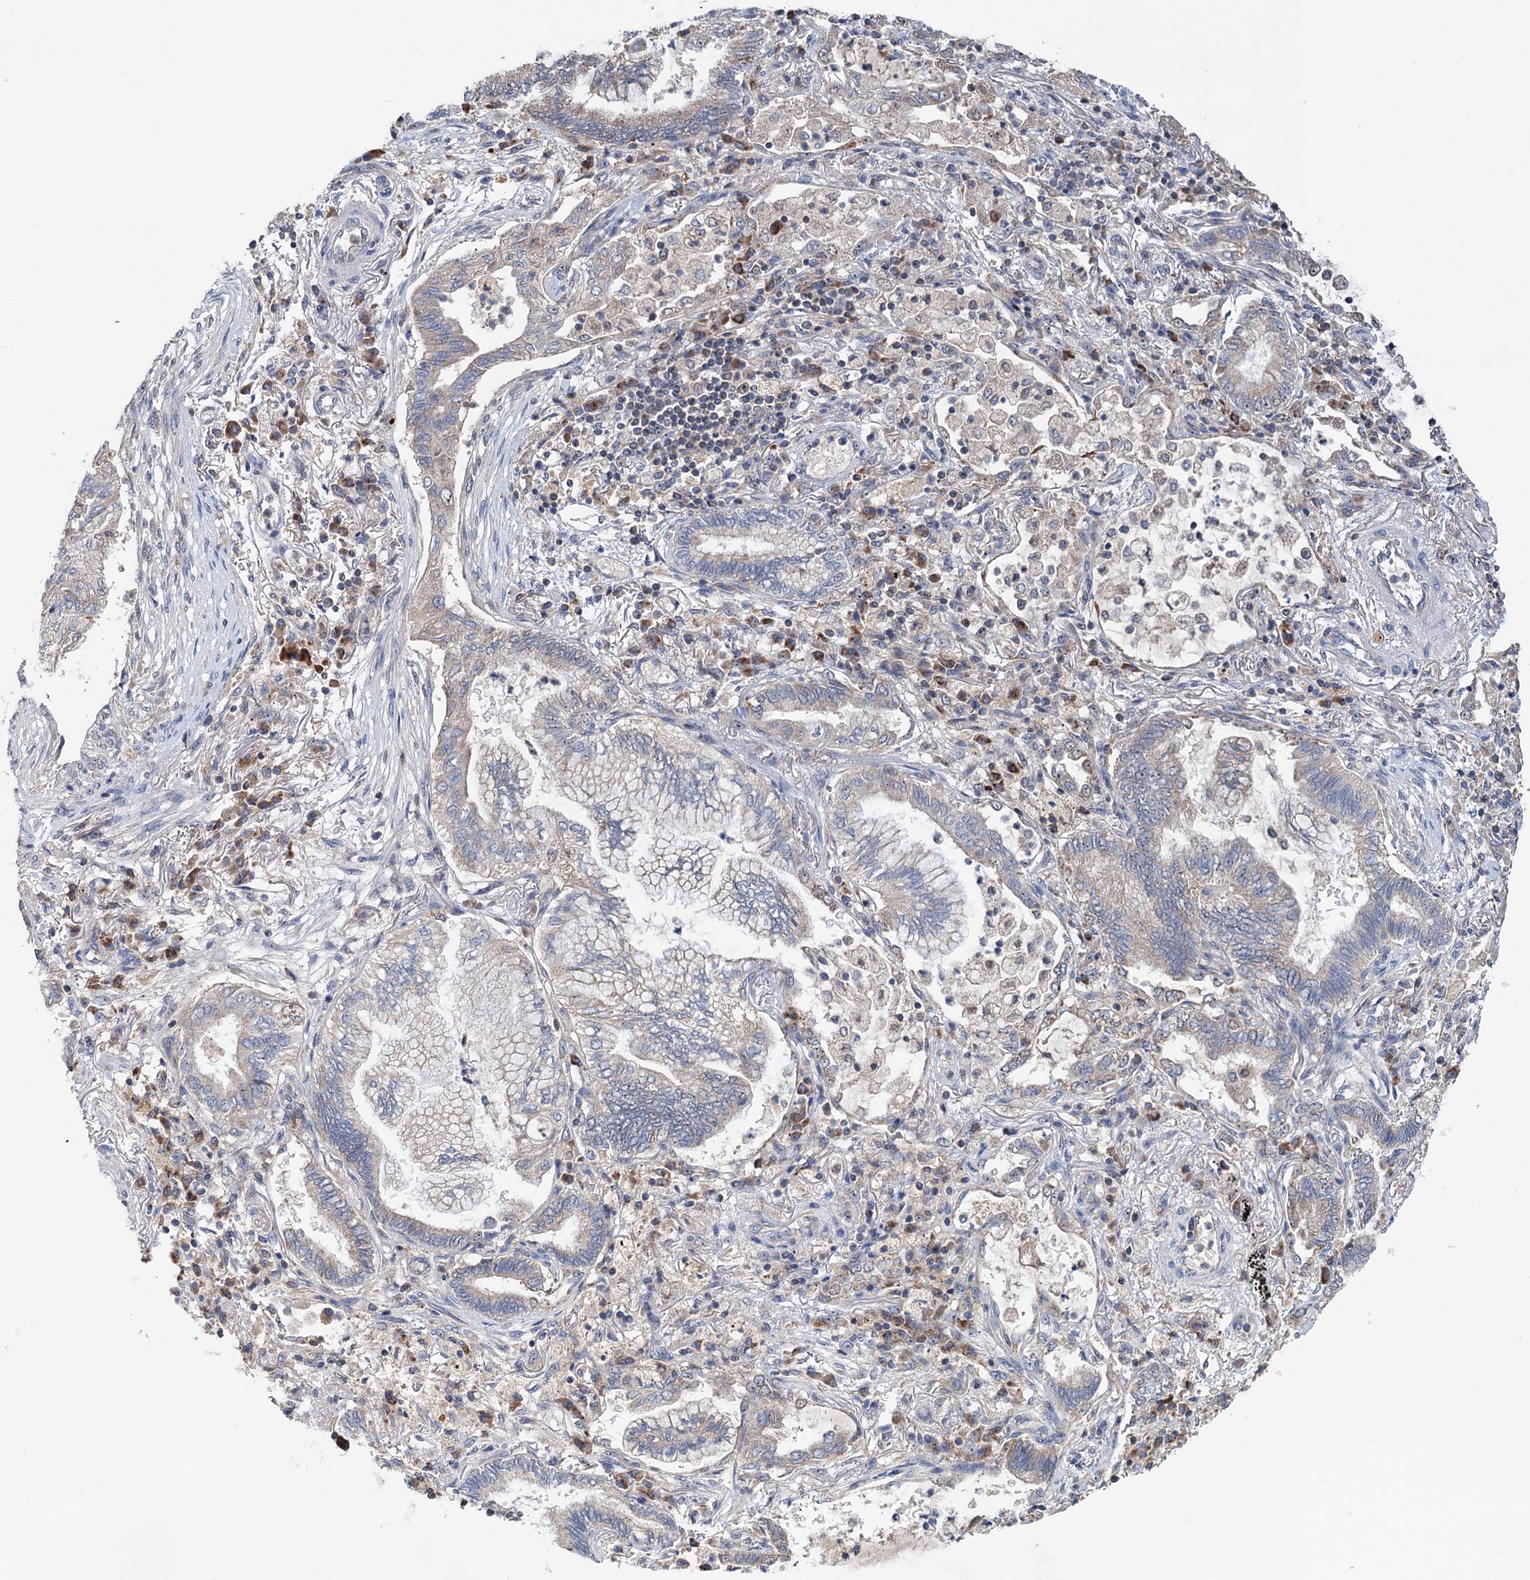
{"staining": {"intensity": "weak", "quantity": "<25%", "location": "cytoplasmic/membranous"}, "tissue": "lung cancer", "cell_type": "Tumor cells", "image_type": "cancer", "snomed": [{"axis": "morphology", "description": "Adenocarcinoma, NOS"}, {"axis": "topography", "description": "Lung"}], "caption": "Tumor cells show no significant protein staining in lung cancer (adenocarcinoma).", "gene": "HTR3B", "patient": {"sex": "female", "age": 70}}